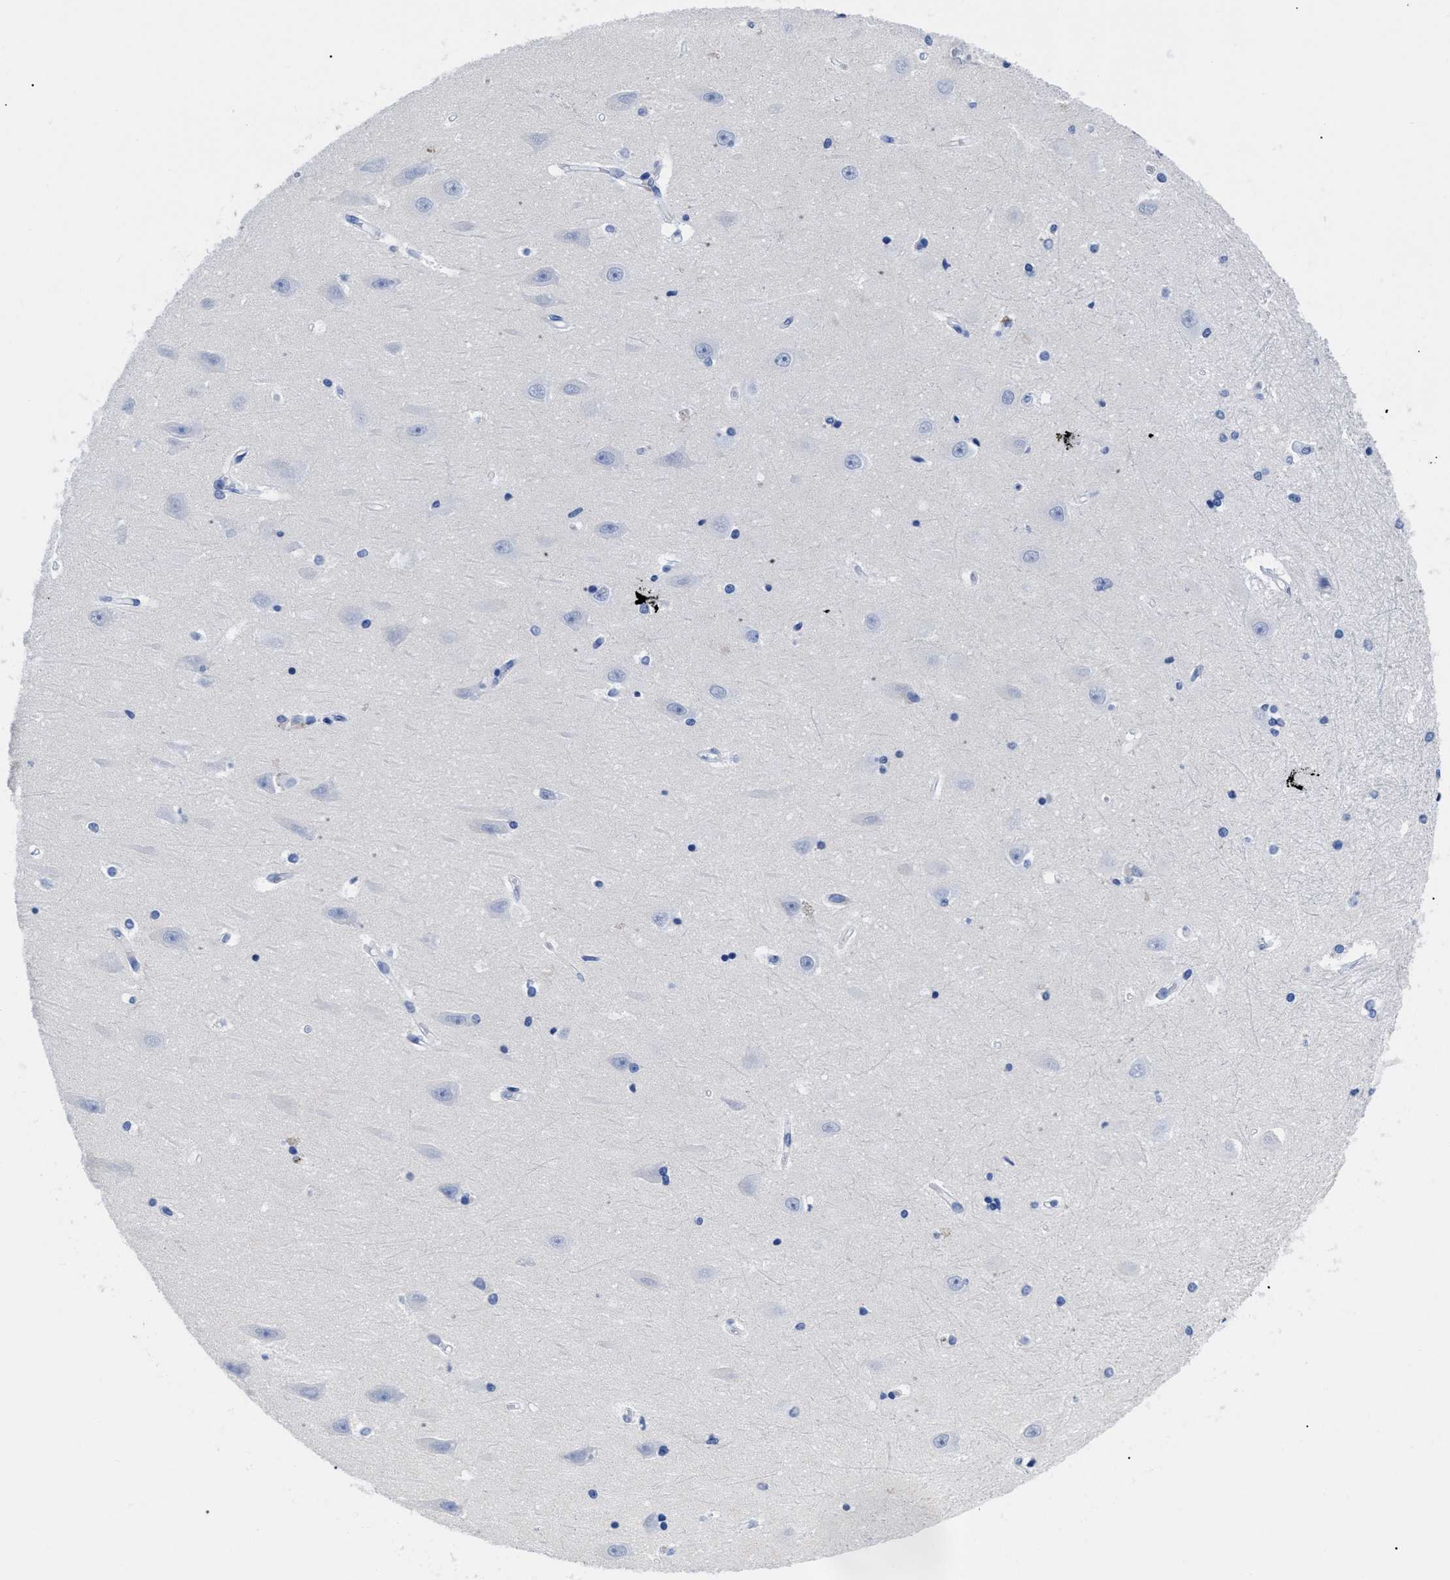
{"staining": {"intensity": "negative", "quantity": "none", "location": "none"}, "tissue": "hippocampus", "cell_type": "Glial cells", "image_type": "normal", "snomed": [{"axis": "morphology", "description": "Normal tissue, NOS"}, {"axis": "topography", "description": "Hippocampus"}], "caption": "An IHC image of benign hippocampus is shown. There is no staining in glial cells of hippocampus. (Immunohistochemistry, brightfield microscopy, high magnification).", "gene": "TREML1", "patient": {"sex": "male", "age": 45}}